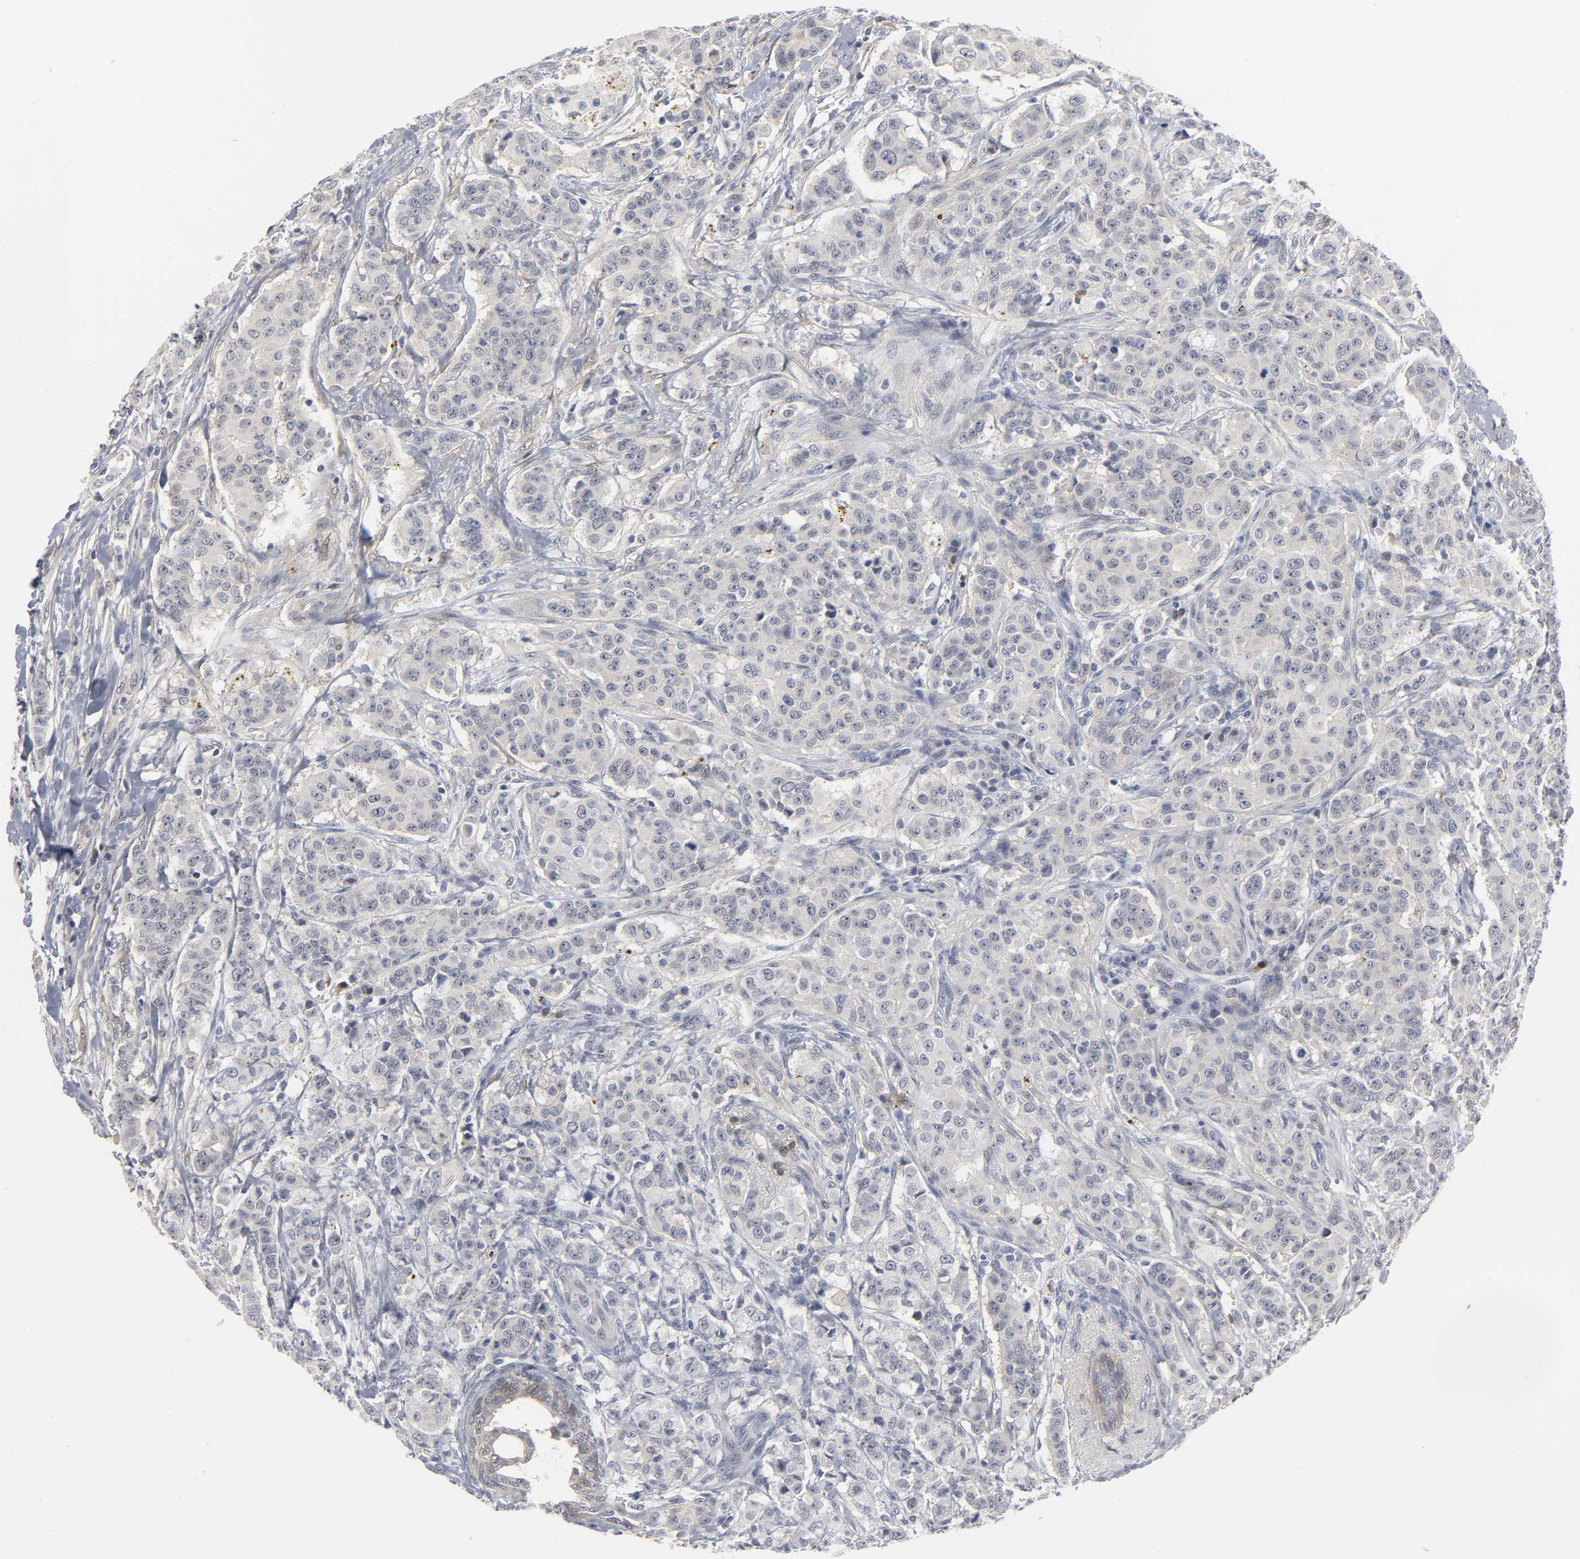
{"staining": {"intensity": "weak", "quantity": "25%-75%", "location": "cytoplasmic/membranous"}, "tissue": "breast cancer", "cell_type": "Tumor cells", "image_type": "cancer", "snomed": [{"axis": "morphology", "description": "Duct carcinoma"}, {"axis": "topography", "description": "Breast"}], "caption": "DAB (3,3'-diaminobenzidine) immunohistochemical staining of breast cancer (invasive ductal carcinoma) shows weak cytoplasmic/membranous protein staining in about 25%-75% of tumor cells. The staining was performed using DAB (3,3'-diaminobenzidine), with brown indicating positive protein expression. Nuclei are stained blue with hematoxylin.", "gene": "PDLIM3", "patient": {"sex": "female", "age": 40}}